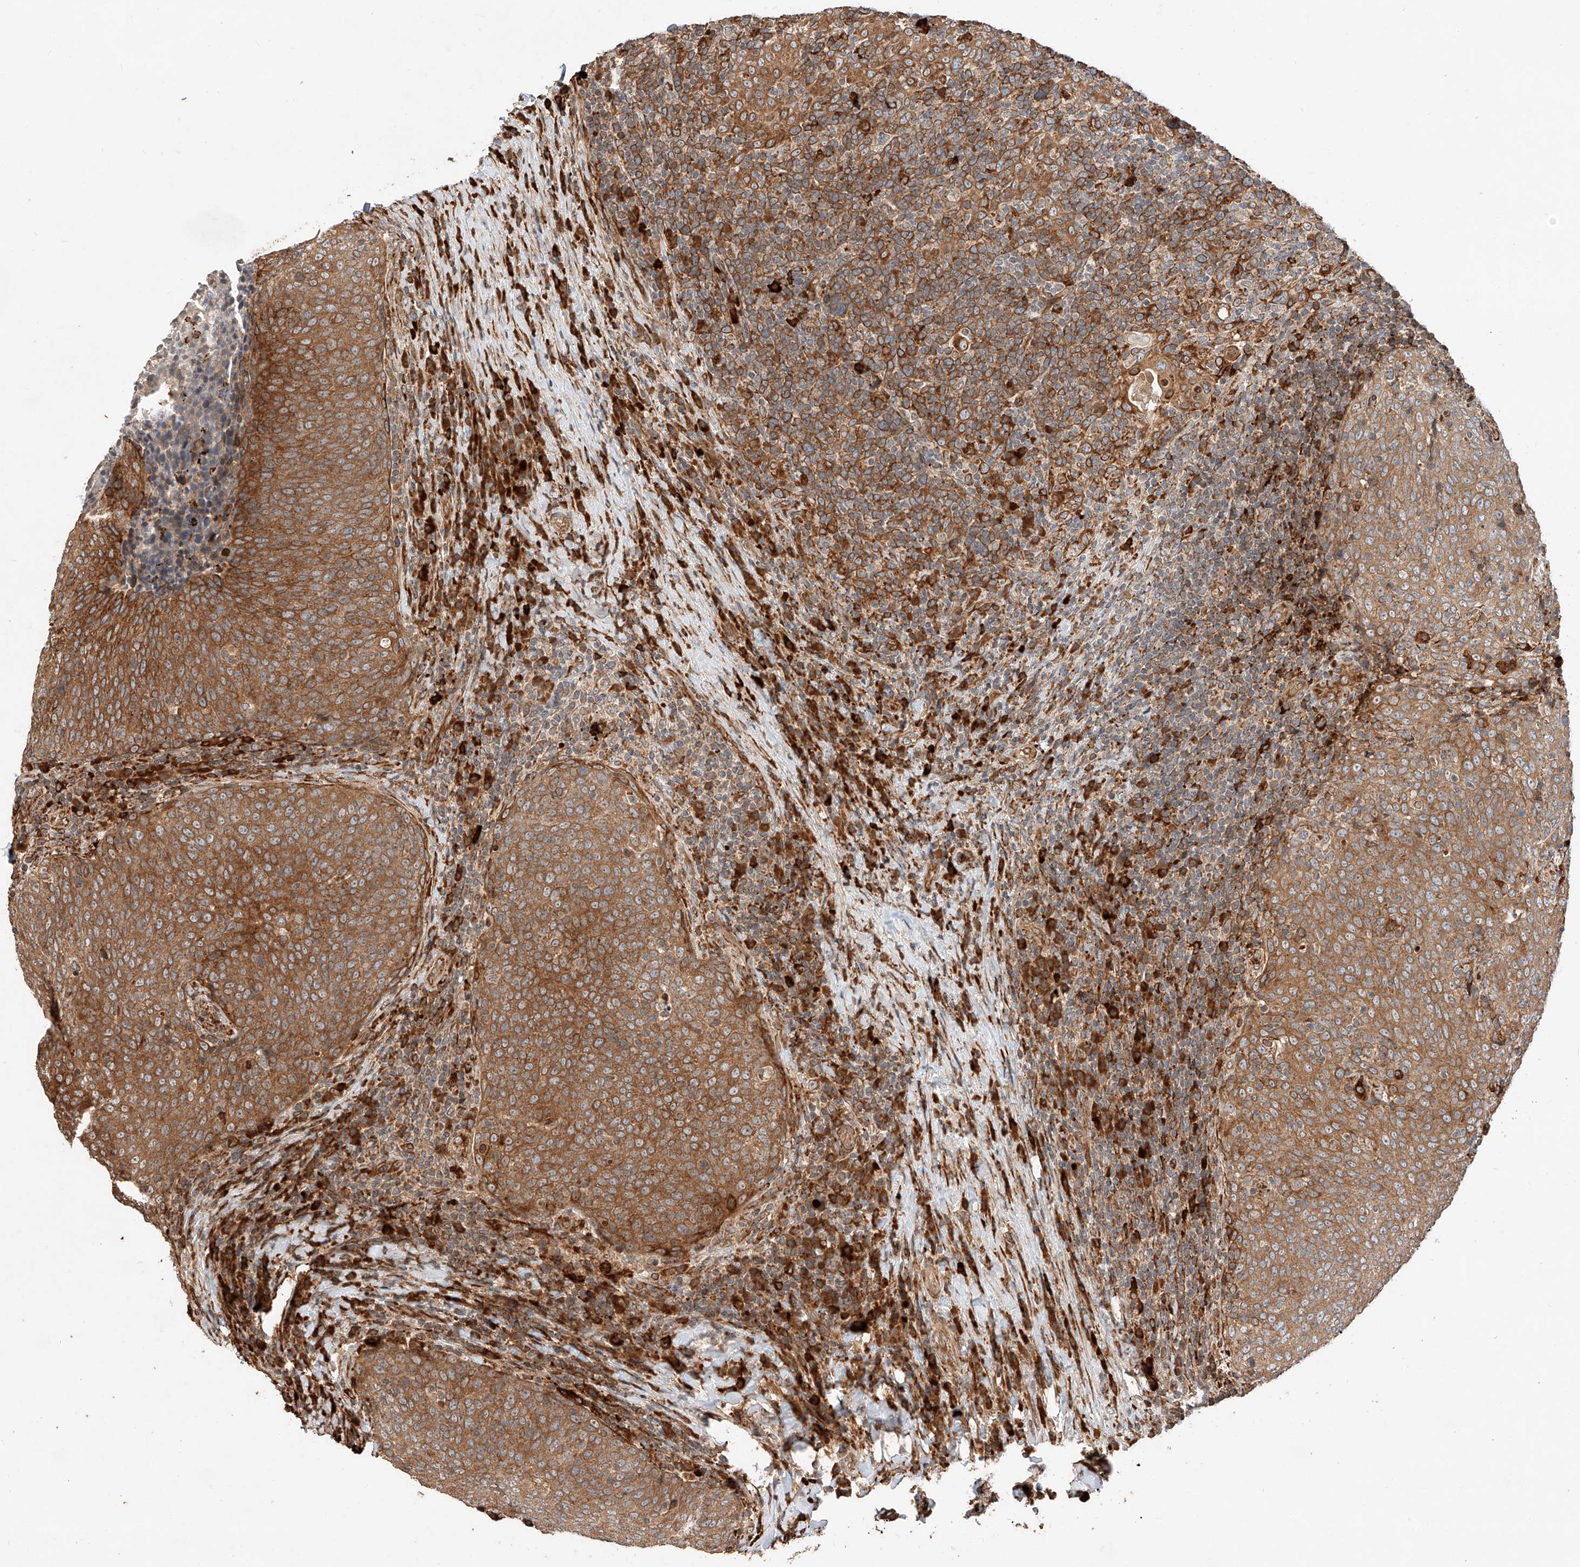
{"staining": {"intensity": "moderate", "quantity": ">75%", "location": "cytoplasmic/membranous"}, "tissue": "head and neck cancer", "cell_type": "Tumor cells", "image_type": "cancer", "snomed": [{"axis": "morphology", "description": "Squamous cell carcinoma, NOS"}, {"axis": "morphology", "description": "Squamous cell carcinoma, metastatic, NOS"}, {"axis": "topography", "description": "Lymph node"}, {"axis": "topography", "description": "Head-Neck"}], "caption": "Squamous cell carcinoma (head and neck) was stained to show a protein in brown. There is medium levels of moderate cytoplasmic/membranous staining in about >75% of tumor cells. (IHC, brightfield microscopy, high magnification).", "gene": "ZNF84", "patient": {"sex": "male", "age": 62}}